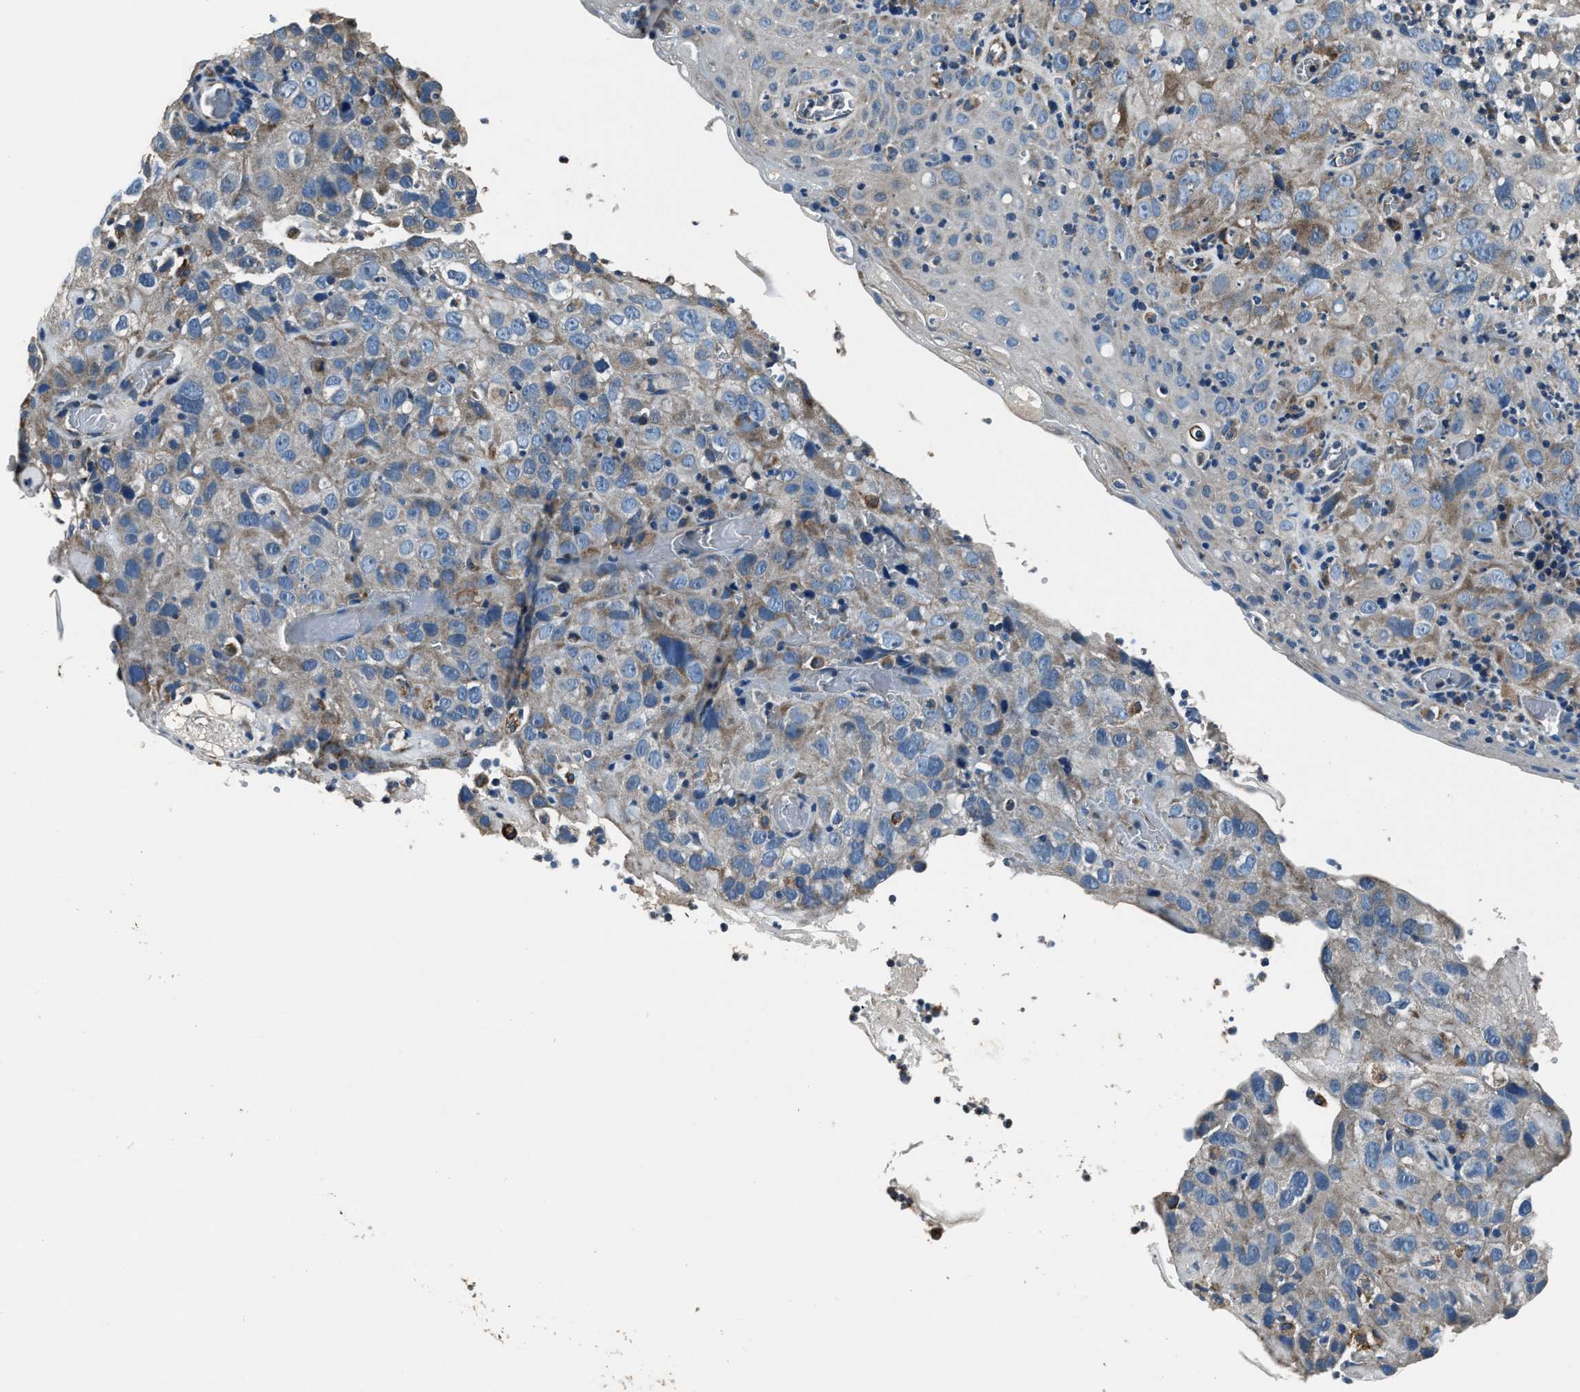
{"staining": {"intensity": "weak", "quantity": "<25%", "location": "cytoplasmic/membranous"}, "tissue": "cervical cancer", "cell_type": "Tumor cells", "image_type": "cancer", "snomed": [{"axis": "morphology", "description": "Squamous cell carcinoma, NOS"}, {"axis": "topography", "description": "Cervix"}], "caption": "Protein analysis of cervical cancer shows no significant staining in tumor cells.", "gene": "OGDH", "patient": {"sex": "female", "age": 32}}